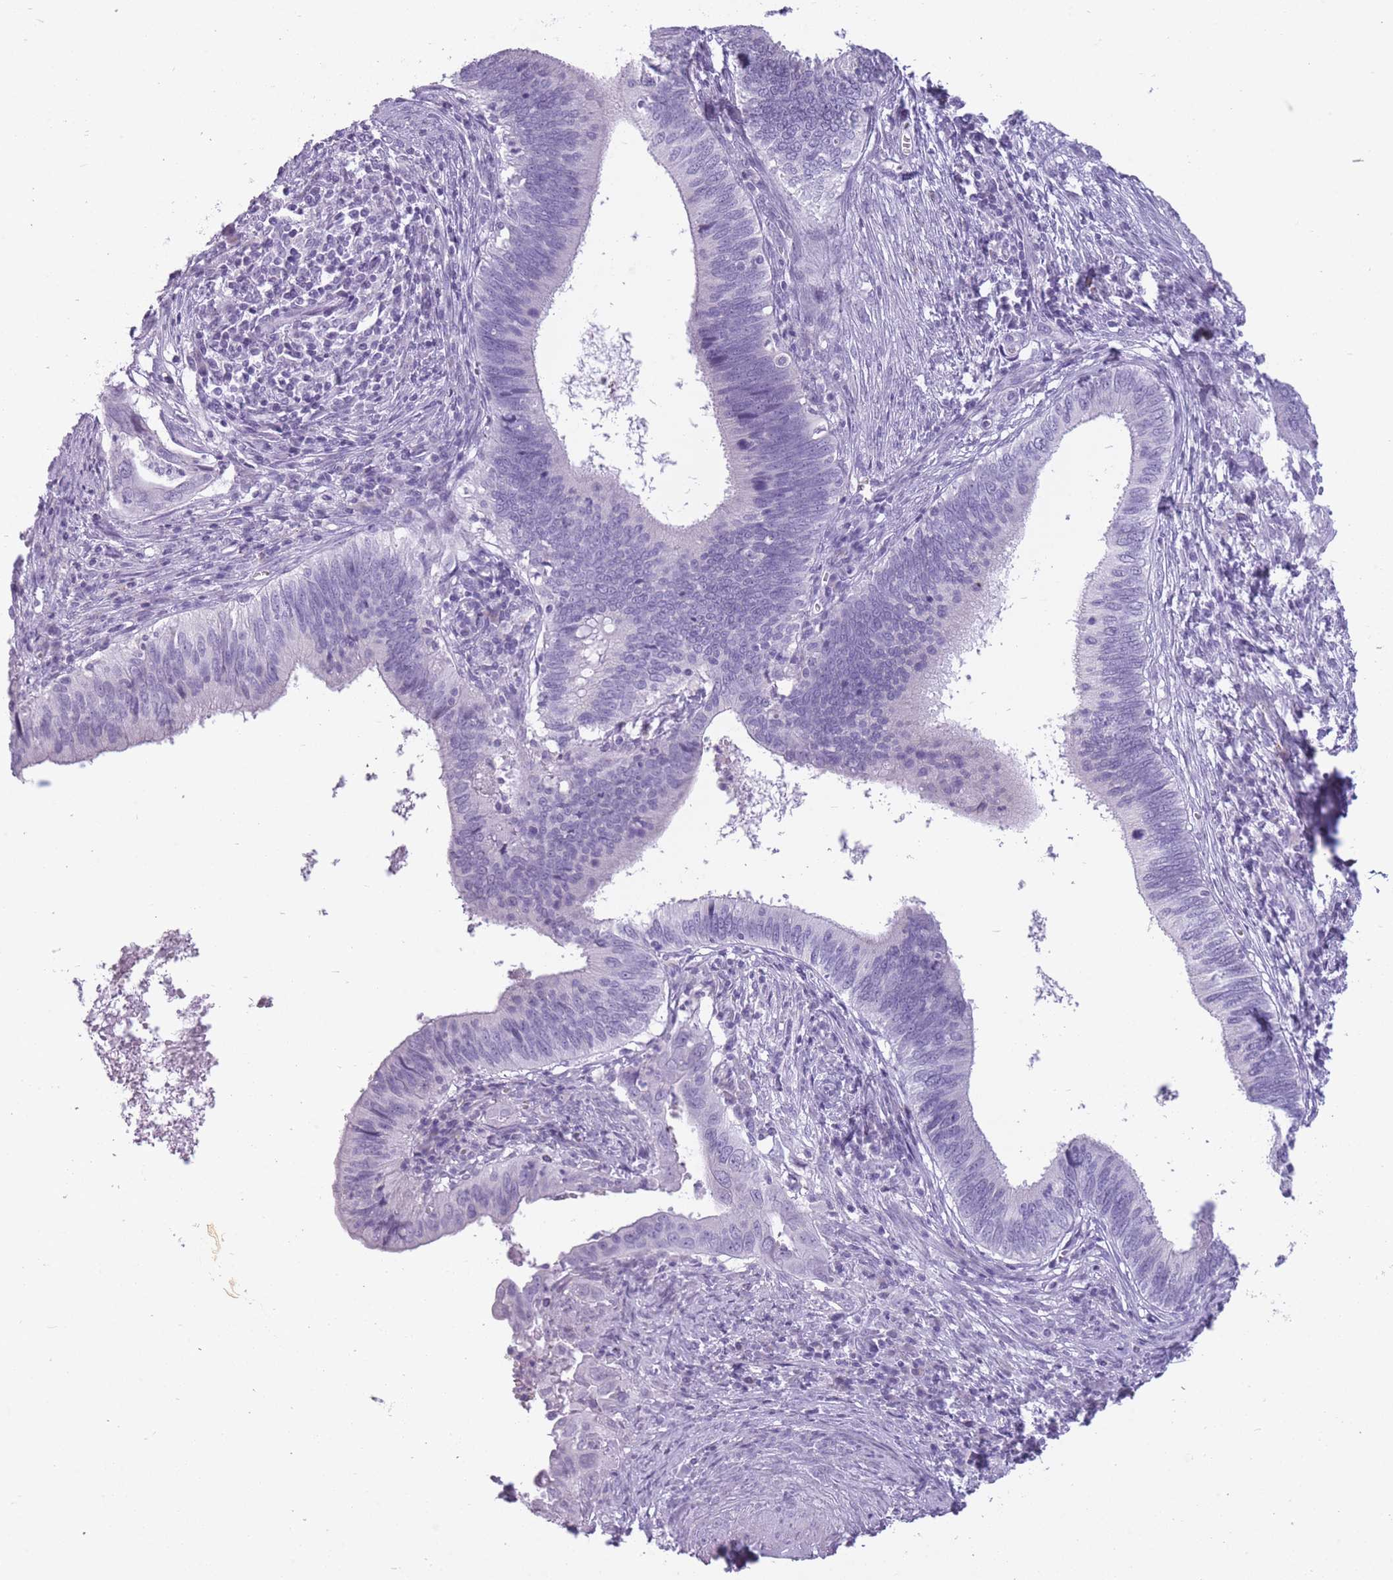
{"staining": {"intensity": "negative", "quantity": "none", "location": "none"}, "tissue": "cervical cancer", "cell_type": "Tumor cells", "image_type": "cancer", "snomed": [{"axis": "morphology", "description": "Adenocarcinoma, NOS"}, {"axis": "topography", "description": "Cervix"}], "caption": "Cervical adenocarcinoma stained for a protein using immunohistochemistry (IHC) demonstrates no expression tumor cells.", "gene": "GOLGA6D", "patient": {"sex": "female", "age": 42}}